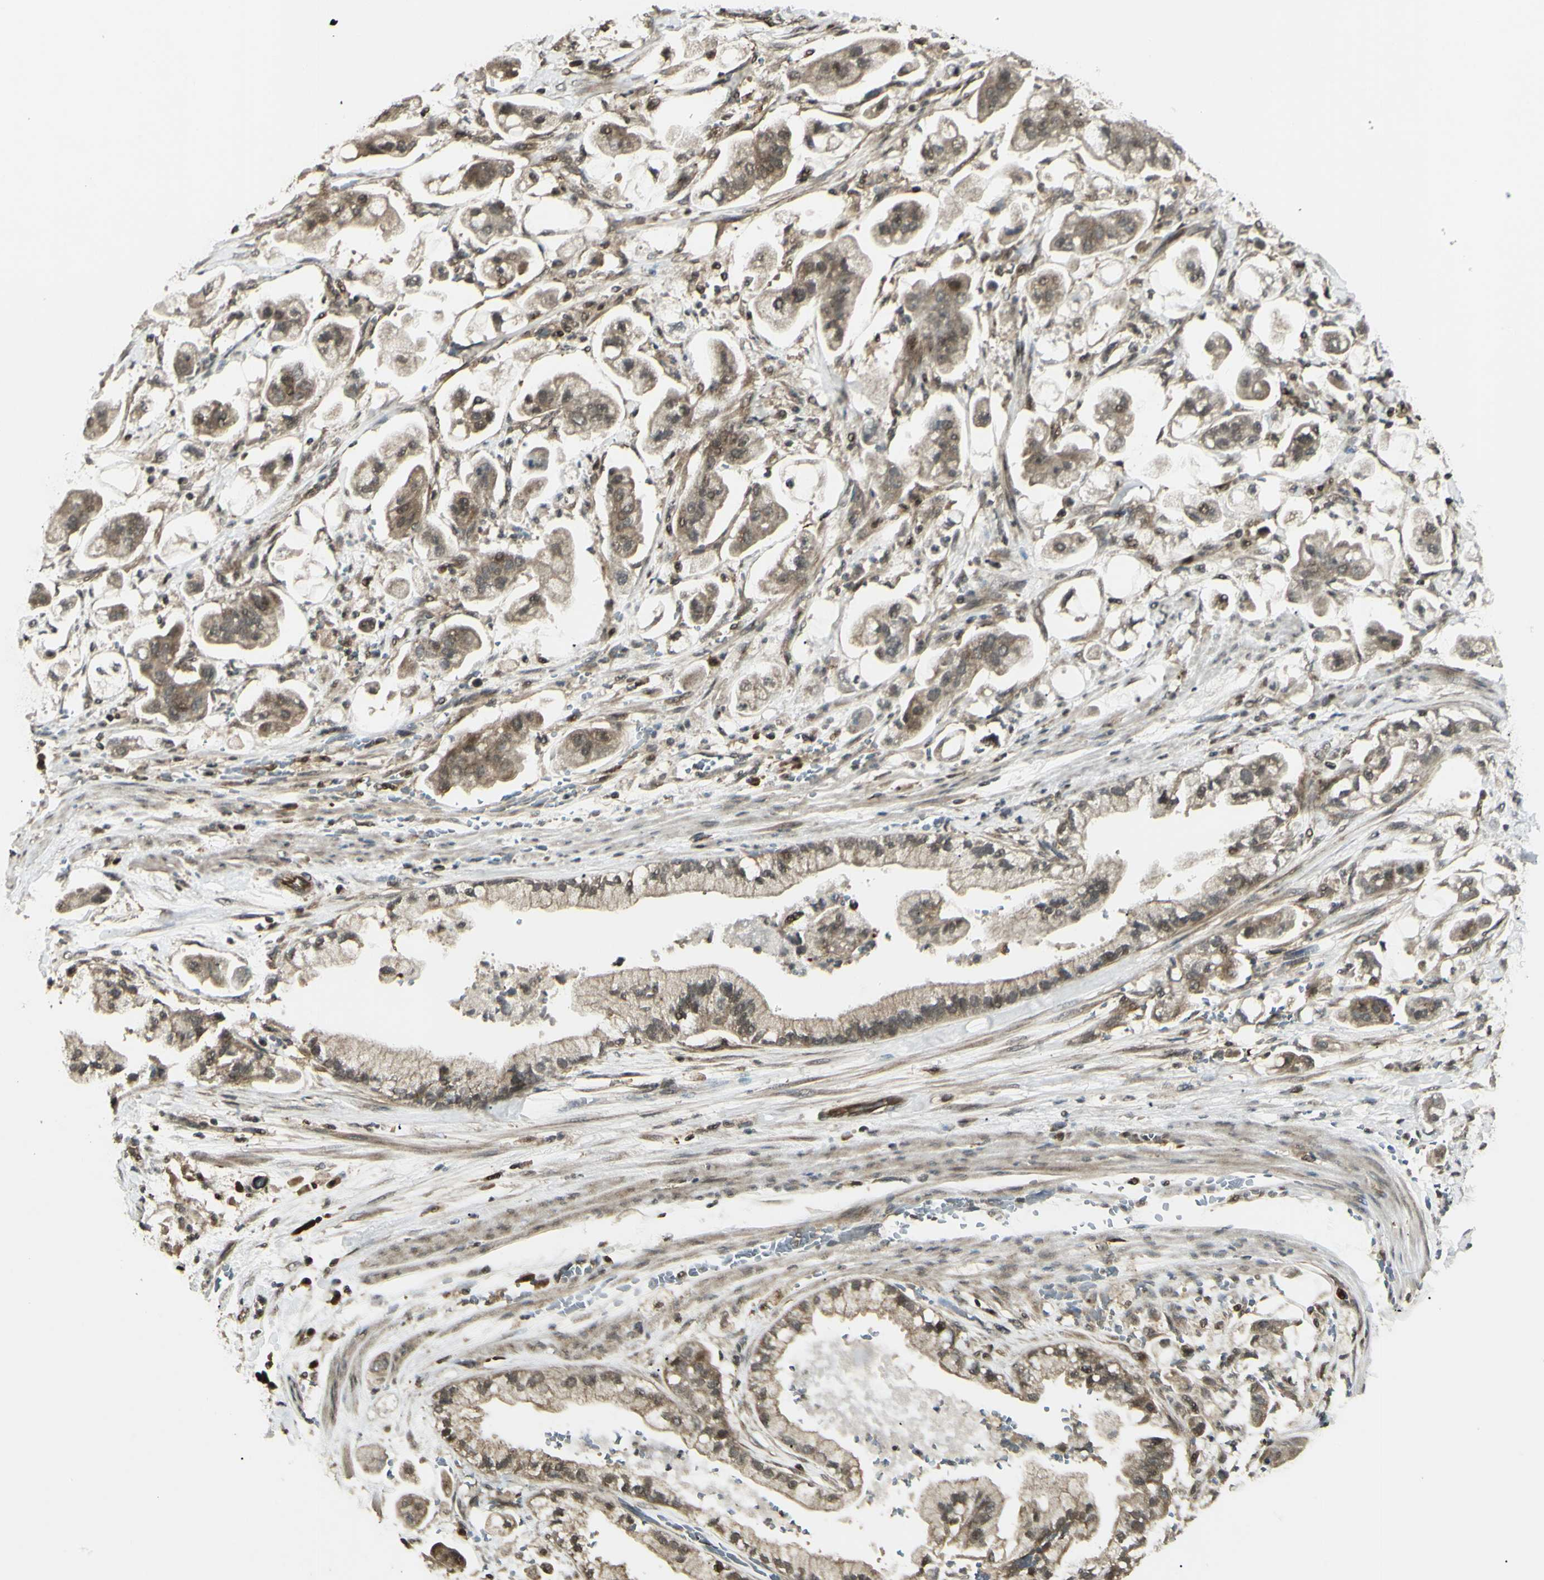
{"staining": {"intensity": "weak", "quantity": ">75%", "location": "cytoplasmic/membranous"}, "tissue": "stomach cancer", "cell_type": "Tumor cells", "image_type": "cancer", "snomed": [{"axis": "morphology", "description": "Adenocarcinoma, NOS"}, {"axis": "topography", "description": "Stomach"}], "caption": "Stomach cancer (adenocarcinoma) tissue exhibits weak cytoplasmic/membranous positivity in about >75% of tumor cells", "gene": "BLNK", "patient": {"sex": "male", "age": 62}}